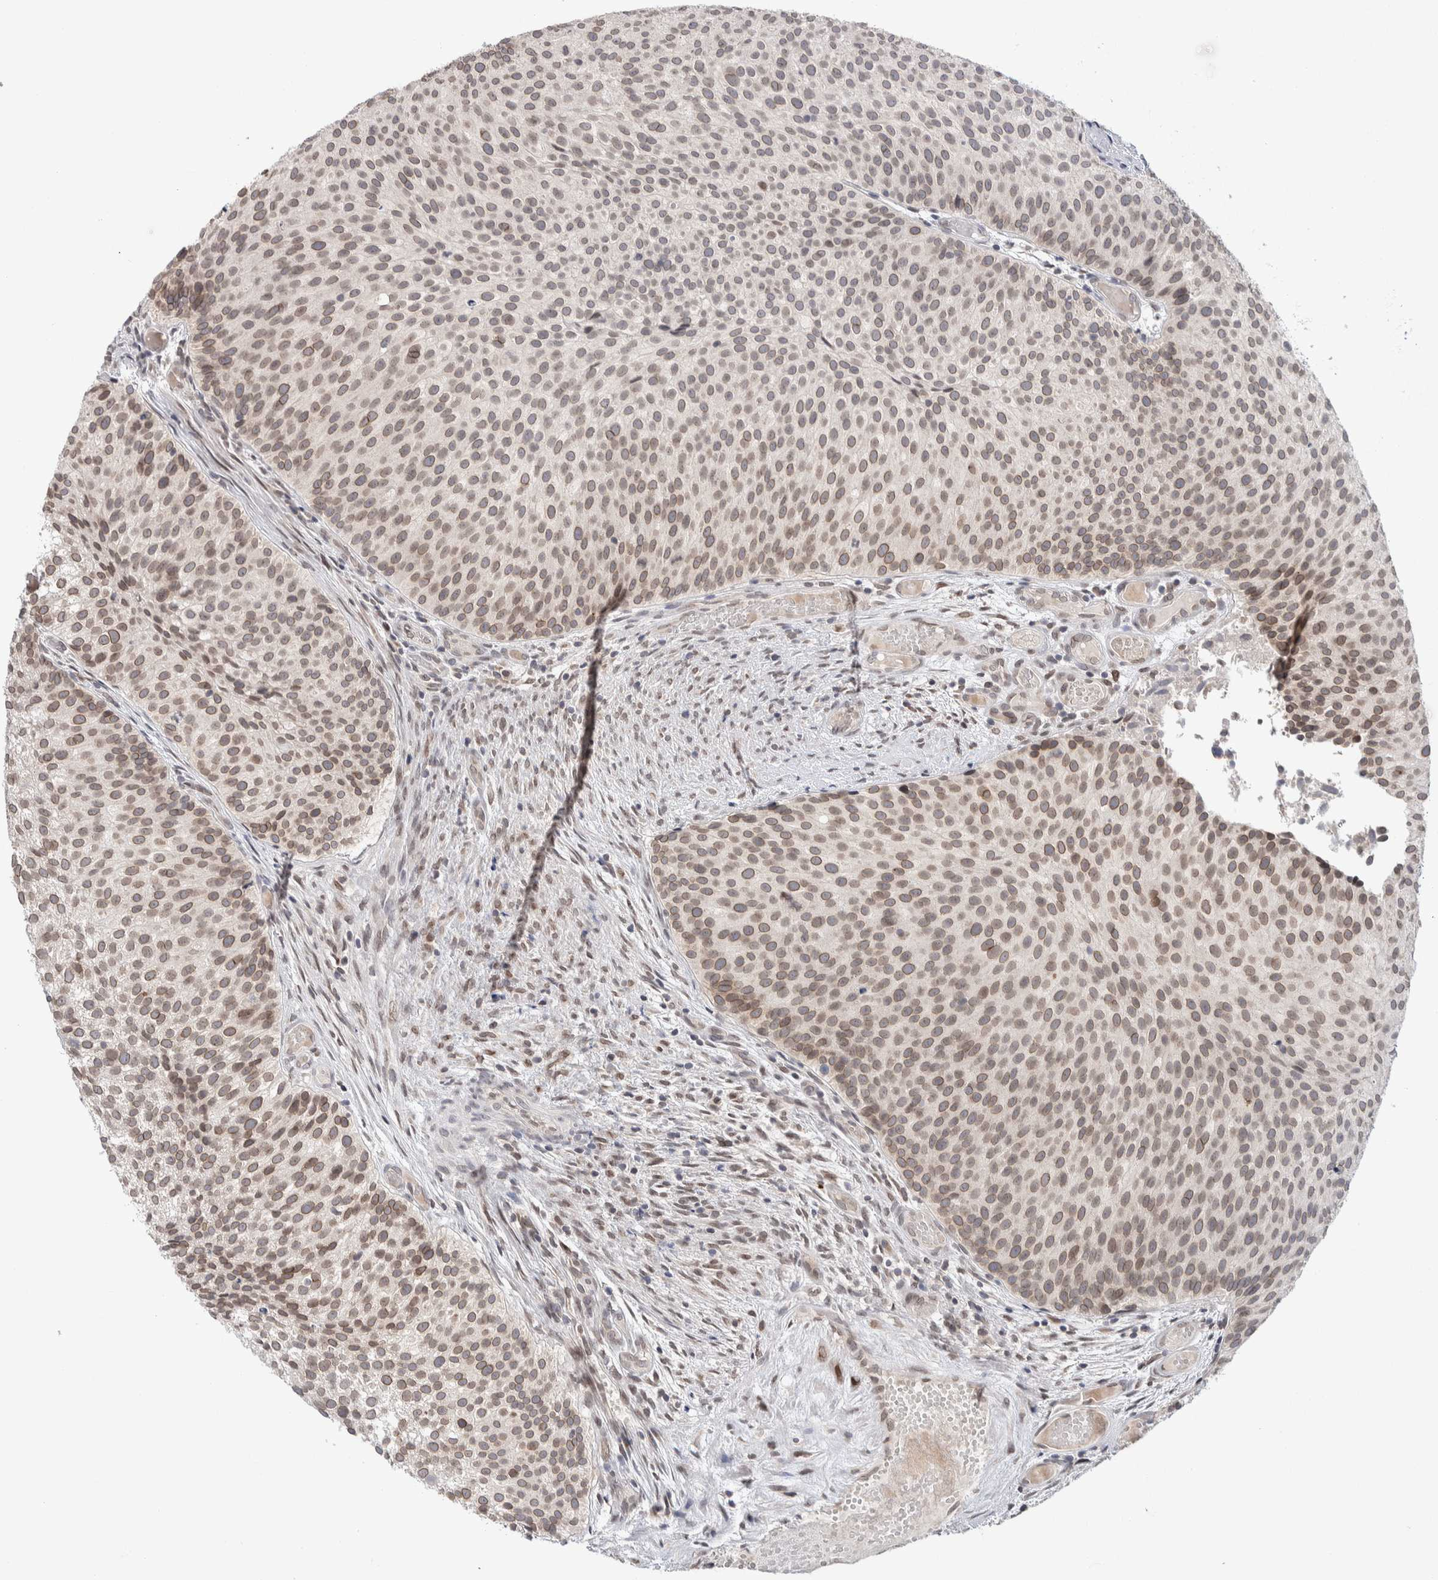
{"staining": {"intensity": "weak", "quantity": "25%-75%", "location": "cytoplasmic/membranous,nuclear"}, "tissue": "urothelial cancer", "cell_type": "Tumor cells", "image_type": "cancer", "snomed": [{"axis": "morphology", "description": "Urothelial carcinoma, Low grade"}, {"axis": "topography", "description": "Urinary bladder"}], "caption": "Immunohistochemistry photomicrograph of urothelial cancer stained for a protein (brown), which reveals low levels of weak cytoplasmic/membranous and nuclear positivity in about 25%-75% of tumor cells.", "gene": "CRAT", "patient": {"sex": "male", "age": 86}}